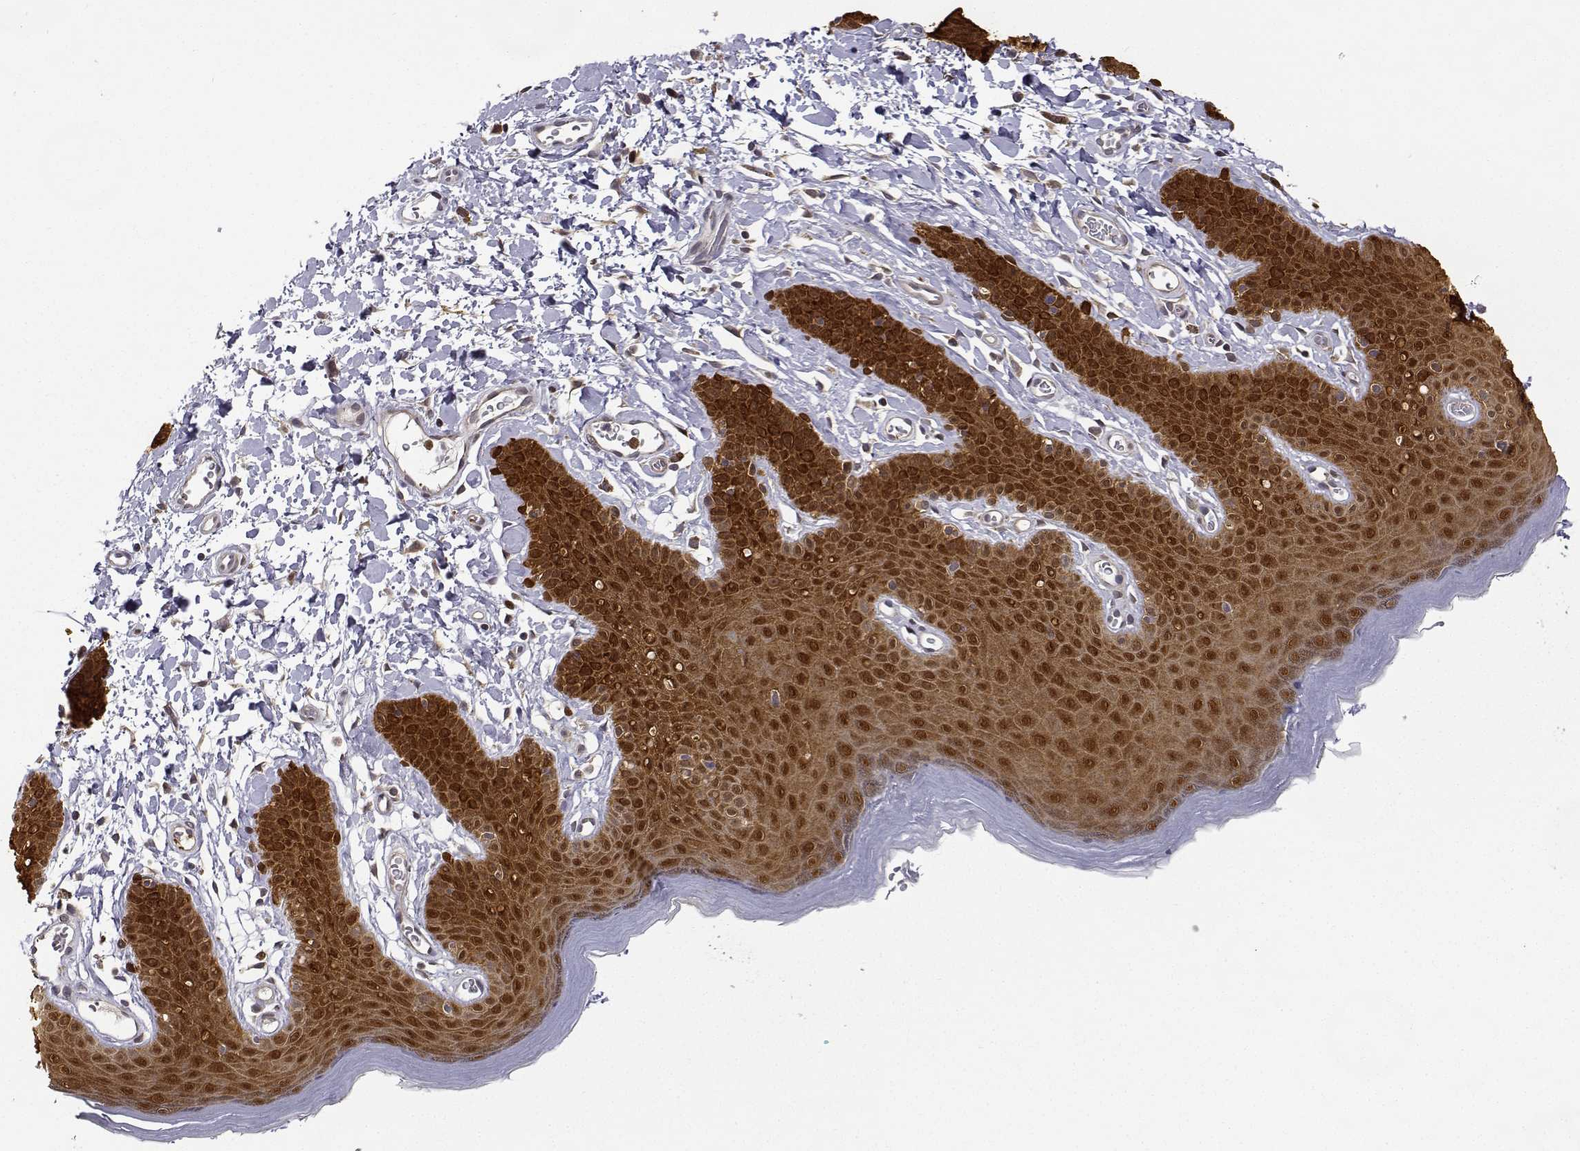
{"staining": {"intensity": "strong", "quantity": ">75%", "location": "cytoplasmic/membranous,nuclear"}, "tissue": "skin", "cell_type": "Epidermal cells", "image_type": "normal", "snomed": [{"axis": "morphology", "description": "Normal tissue, NOS"}, {"axis": "topography", "description": "Anal"}], "caption": "Epidermal cells reveal high levels of strong cytoplasmic/membranous,nuclear positivity in approximately >75% of cells in unremarkable human skin.", "gene": "PHGDH", "patient": {"sex": "male", "age": 53}}